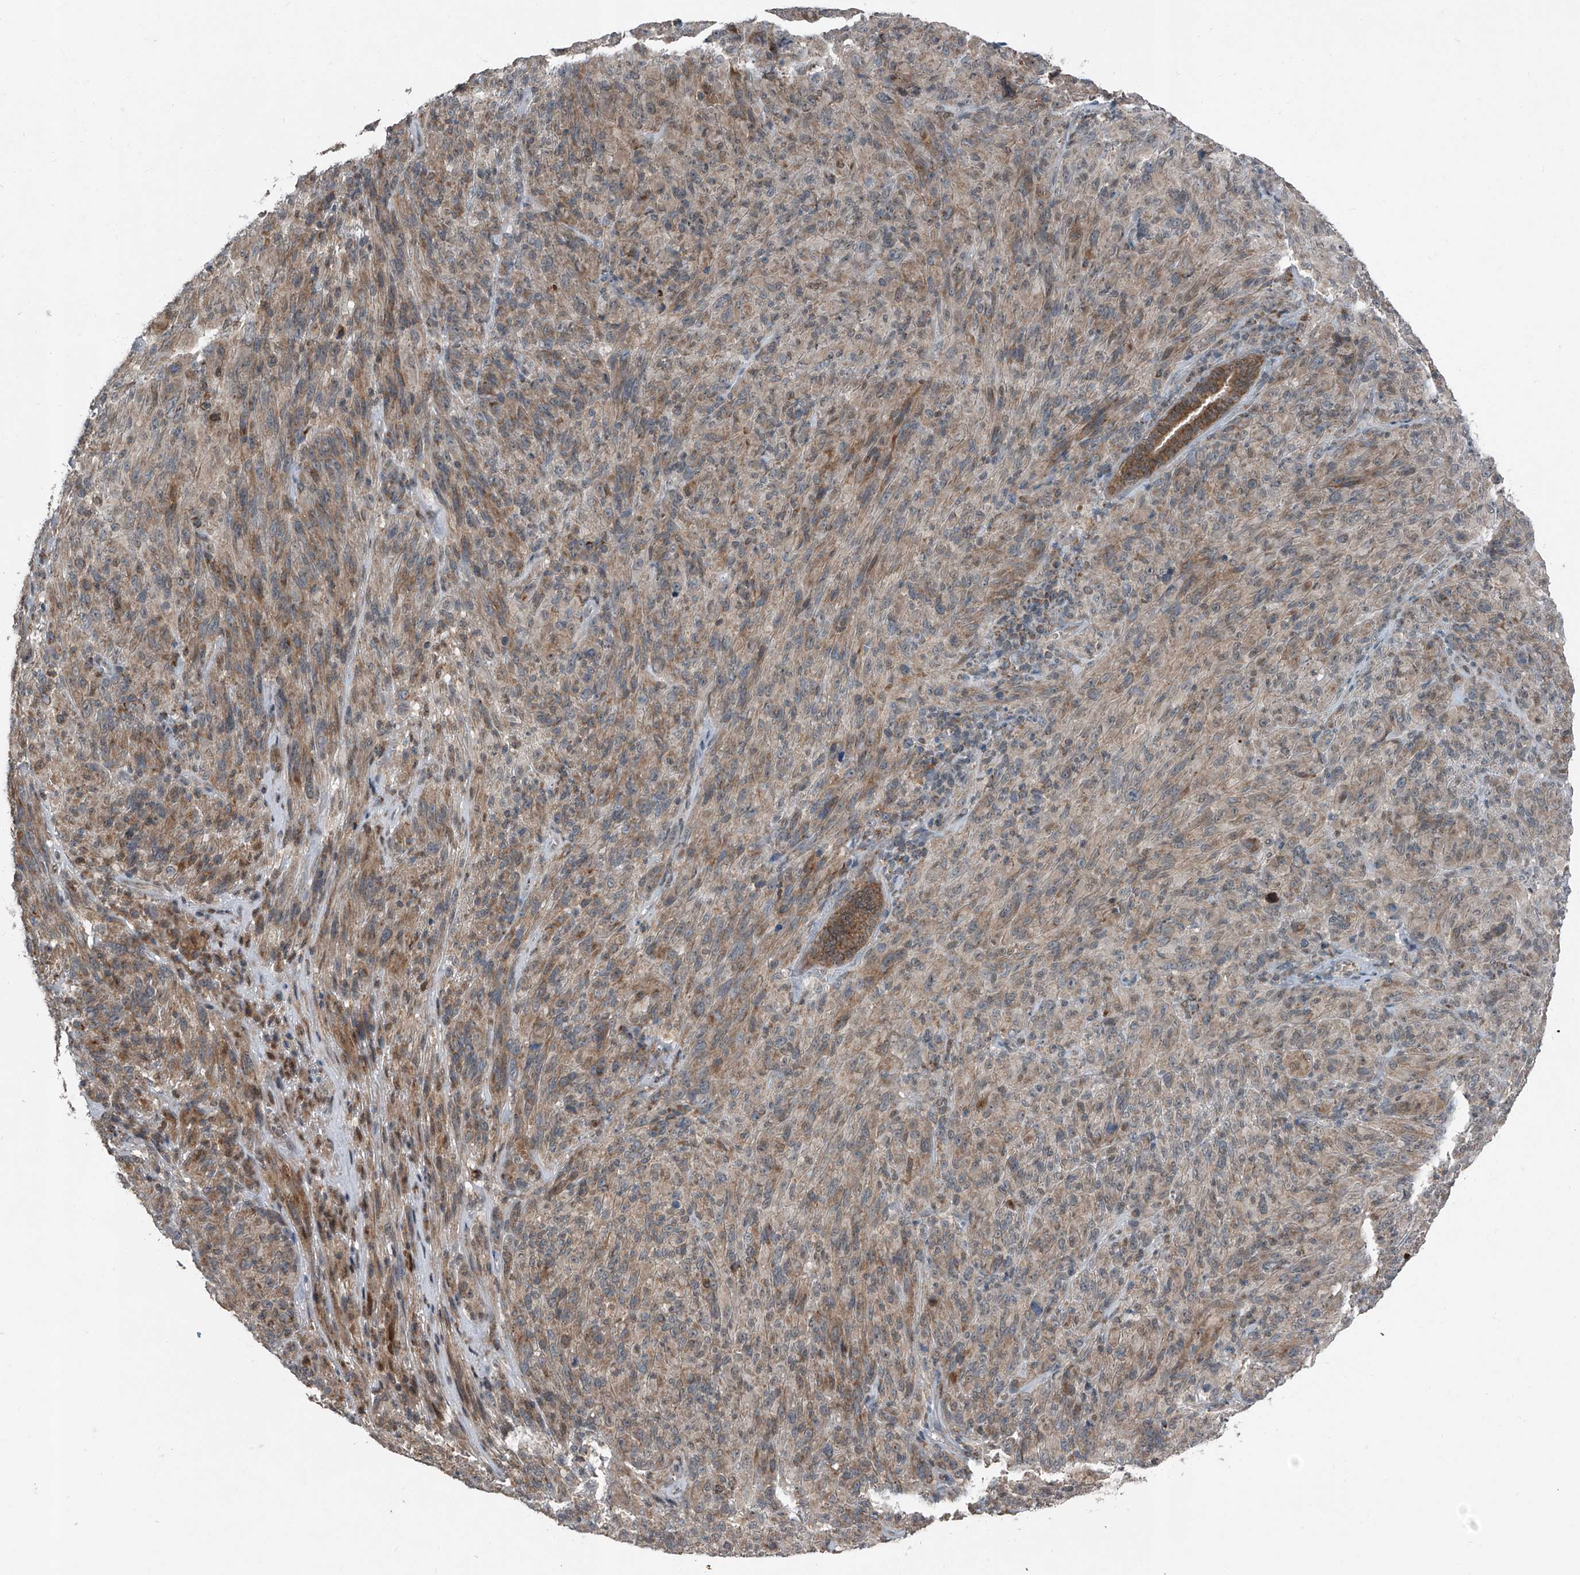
{"staining": {"intensity": "moderate", "quantity": ">75%", "location": "cytoplasmic/membranous"}, "tissue": "melanoma", "cell_type": "Tumor cells", "image_type": "cancer", "snomed": [{"axis": "morphology", "description": "Malignant melanoma, NOS"}, {"axis": "topography", "description": "Skin of head"}], "caption": "Malignant melanoma was stained to show a protein in brown. There is medium levels of moderate cytoplasmic/membranous positivity in about >75% of tumor cells.", "gene": "CHRNA7", "patient": {"sex": "male", "age": 96}}